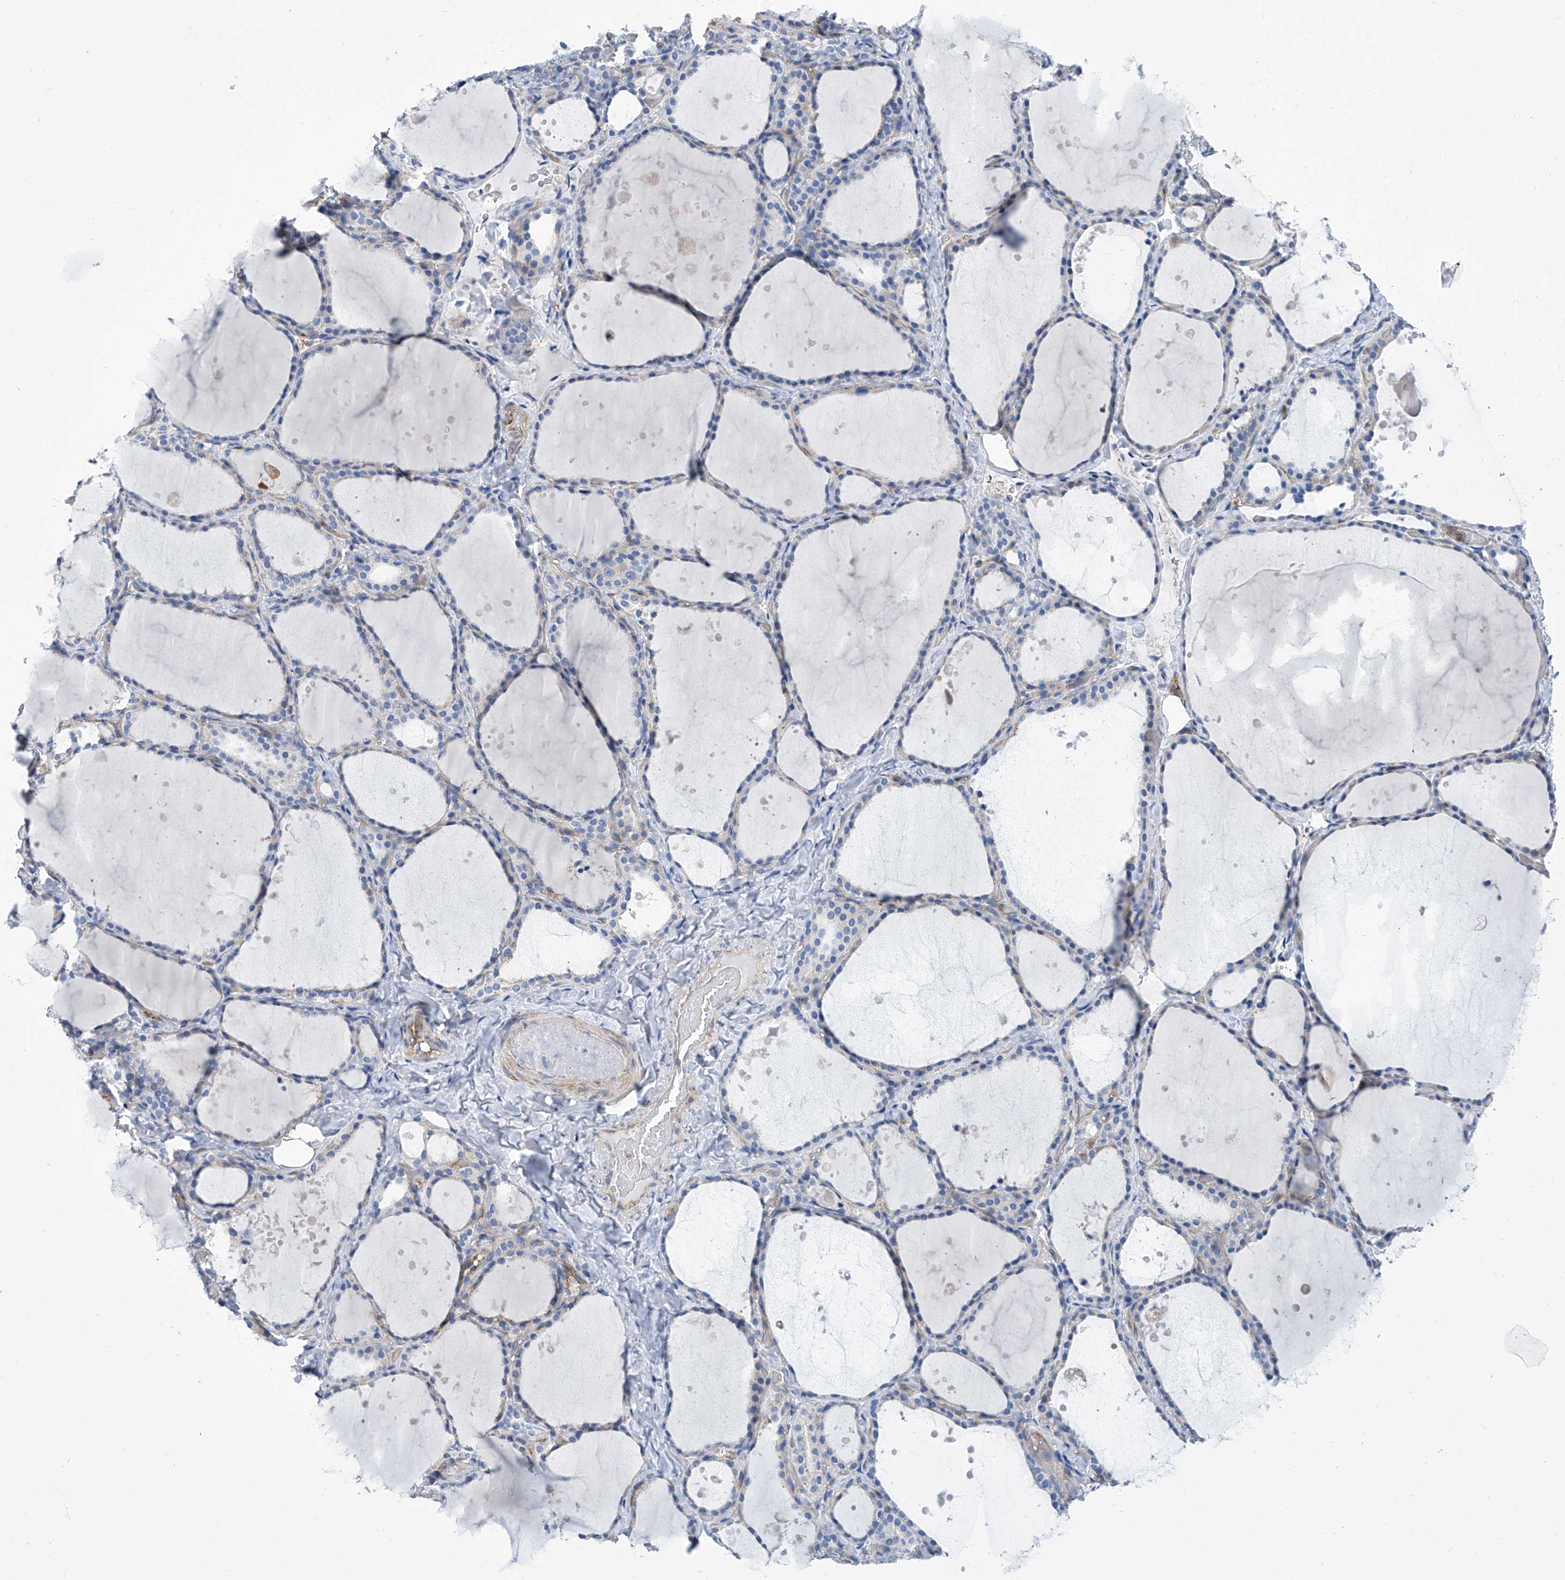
{"staining": {"intensity": "weak", "quantity": "<25%", "location": "cytoplasmic/membranous"}, "tissue": "thyroid gland", "cell_type": "Glandular cells", "image_type": "normal", "snomed": [{"axis": "morphology", "description": "Normal tissue, NOS"}, {"axis": "topography", "description": "Thyroid gland"}], "caption": "The image demonstrates no significant staining in glandular cells of thyroid gland.", "gene": "GPT", "patient": {"sex": "female", "age": 44}}